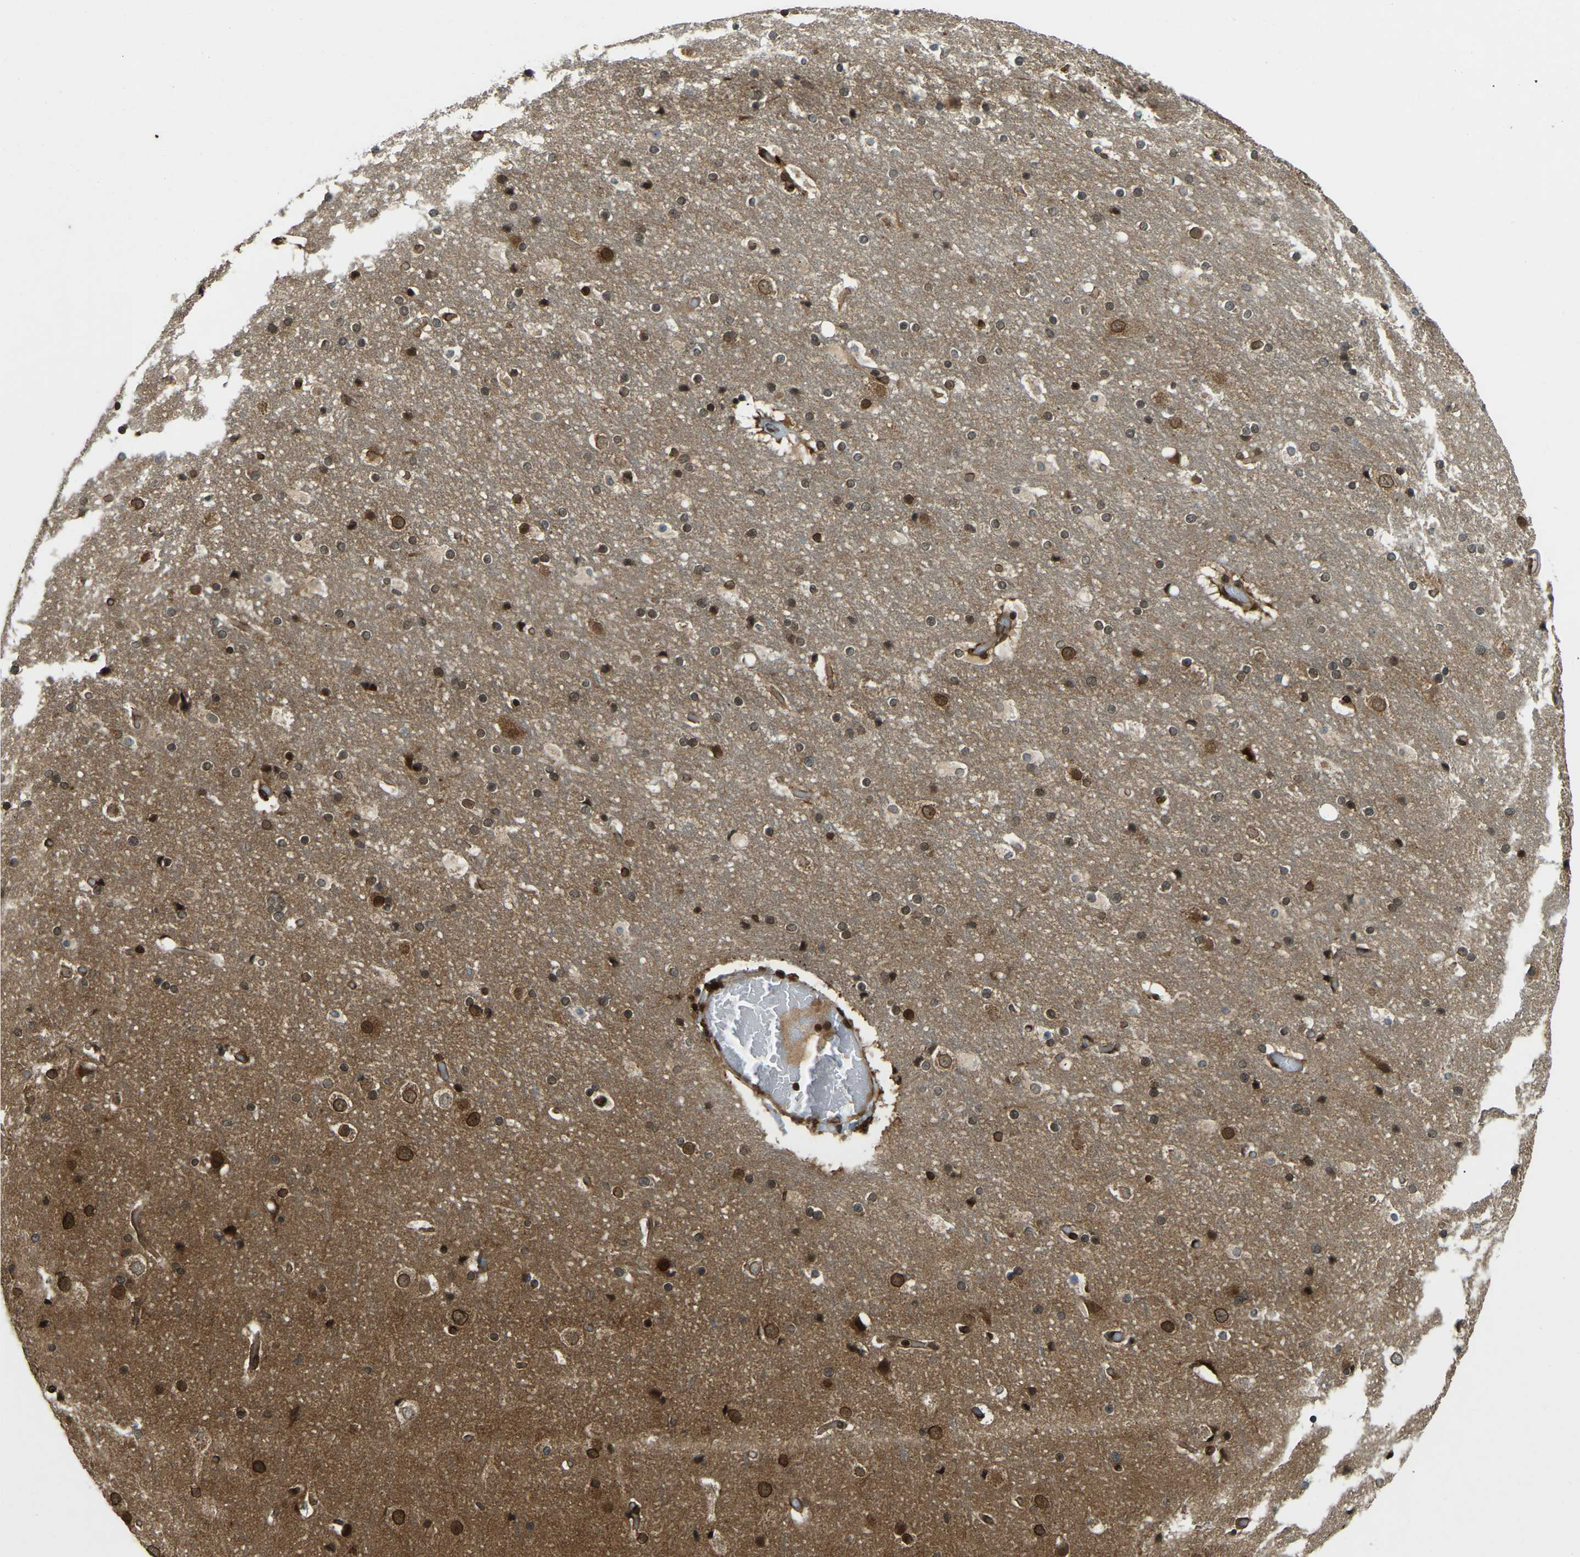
{"staining": {"intensity": "moderate", "quantity": ">75%", "location": "cytoplasmic/membranous,nuclear"}, "tissue": "cerebral cortex", "cell_type": "Endothelial cells", "image_type": "normal", "snomed": [{"axis": "morphology", "description": "Normal tissue, NOS"}, {"axis": "topography", "description": "Cerebral cortex"}], "caption": "Normal cerebral cortex shows moderate cytoplasmic/membranous,nuclear staining in about >75% of endothelial cells, visualized by immunohistochemistry.", "gene": "SYNE1", "patient": {"sex": "male", "age": 57}}